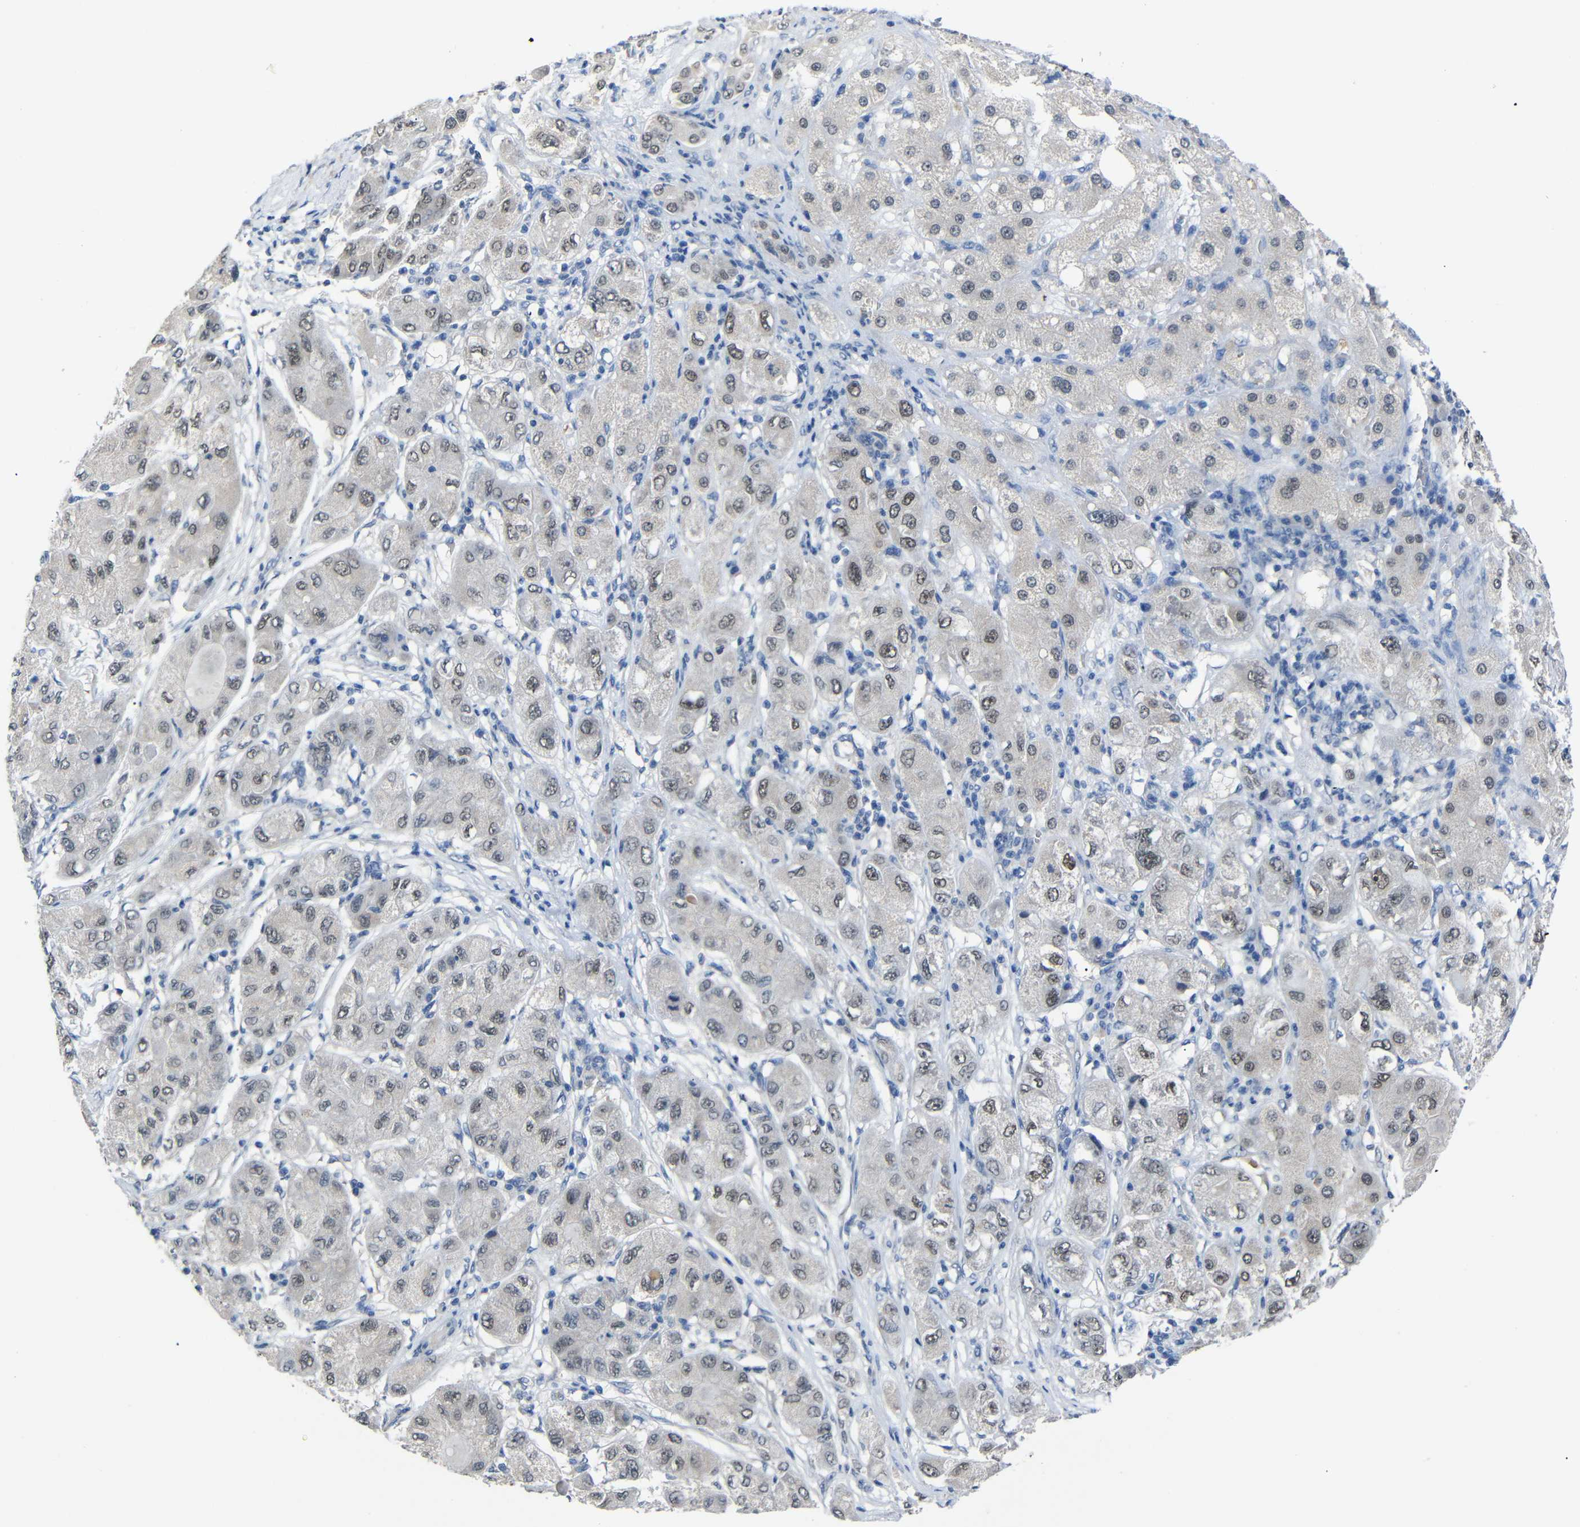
{"staining": {"intensity": "weak", "quantity": ">75%", "location": "nuclear"}, "tissue": "liver cancer", "cell_type": "Tumor cells", "image_type": "cancer", "snomed": [{"axis": "morphology", "description": "Carcinoma, Hepatocellular, NOS"}, {"axis": "topography", "description": "Liver"}], "caption": "IHC histopathology image of human hepatocellular carcinoma (liver) stained for a protein (brown), which displays low levels of weak nuclear expression in approximately >75% of tumor cells.", "gene": "HNF1A", "patient": {"sex": "male", "age": 80}}